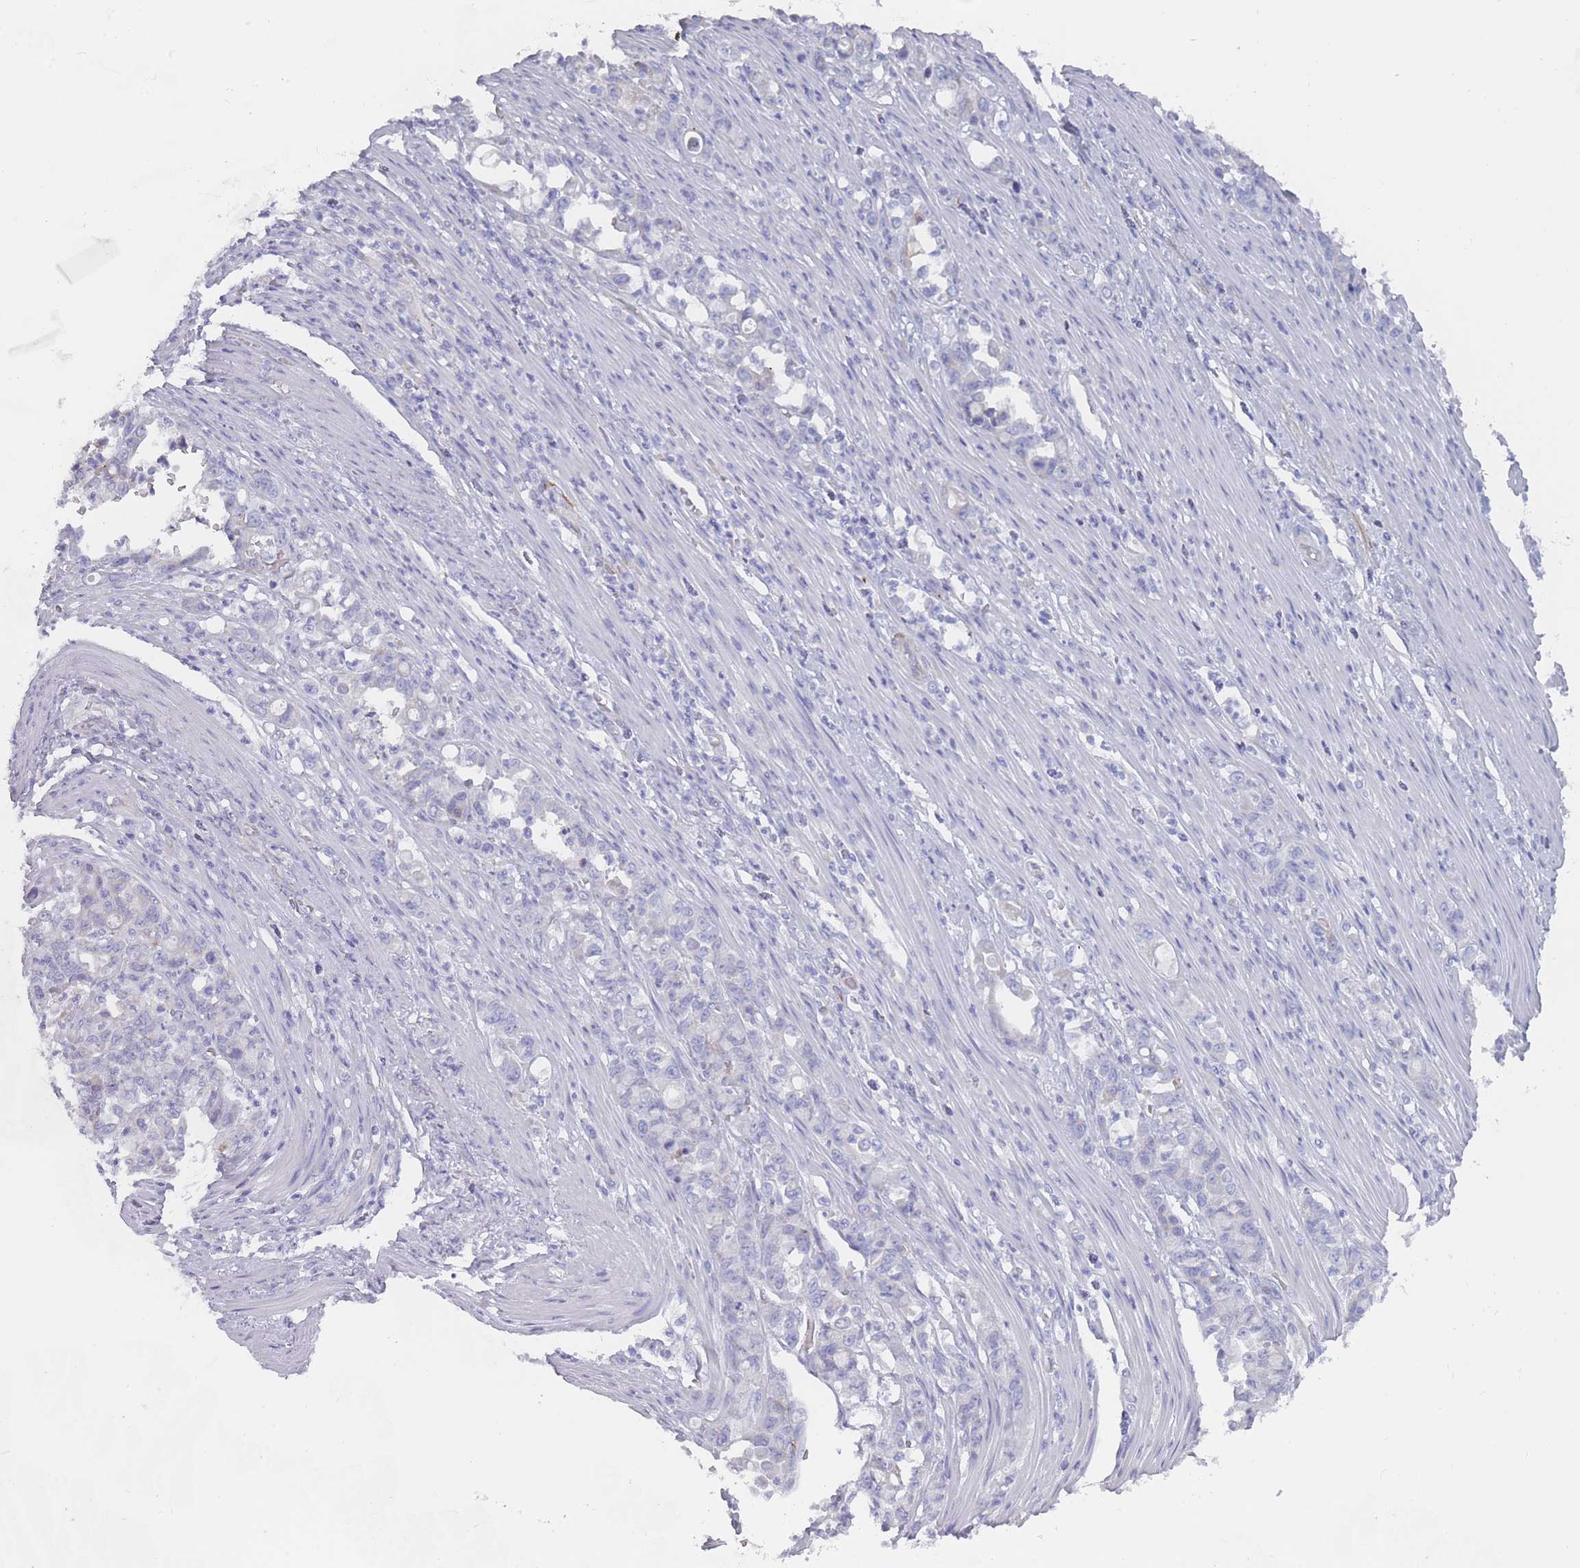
{"staining": {"intensity": "negative", "quantity": "none", "location": "none"}, "tissue": "stomach cancer", "cell_type": "Tumor cells", "image_type": "cancer", "snomed": [{"axis": "morphology", "description": "Normal tissue, NOS"}, {"axis": "morphology", "description": "Adenocarcinoma, NOS"}, {"axis": "topography", "description": "Stomach"}], "caption": "Human stomach cancer stained for a protein using immunohistochemistry shows no positivity in tumor cells.", "gene": "ST8SIA5", "patient": {"sex": "female", "age": 79}}